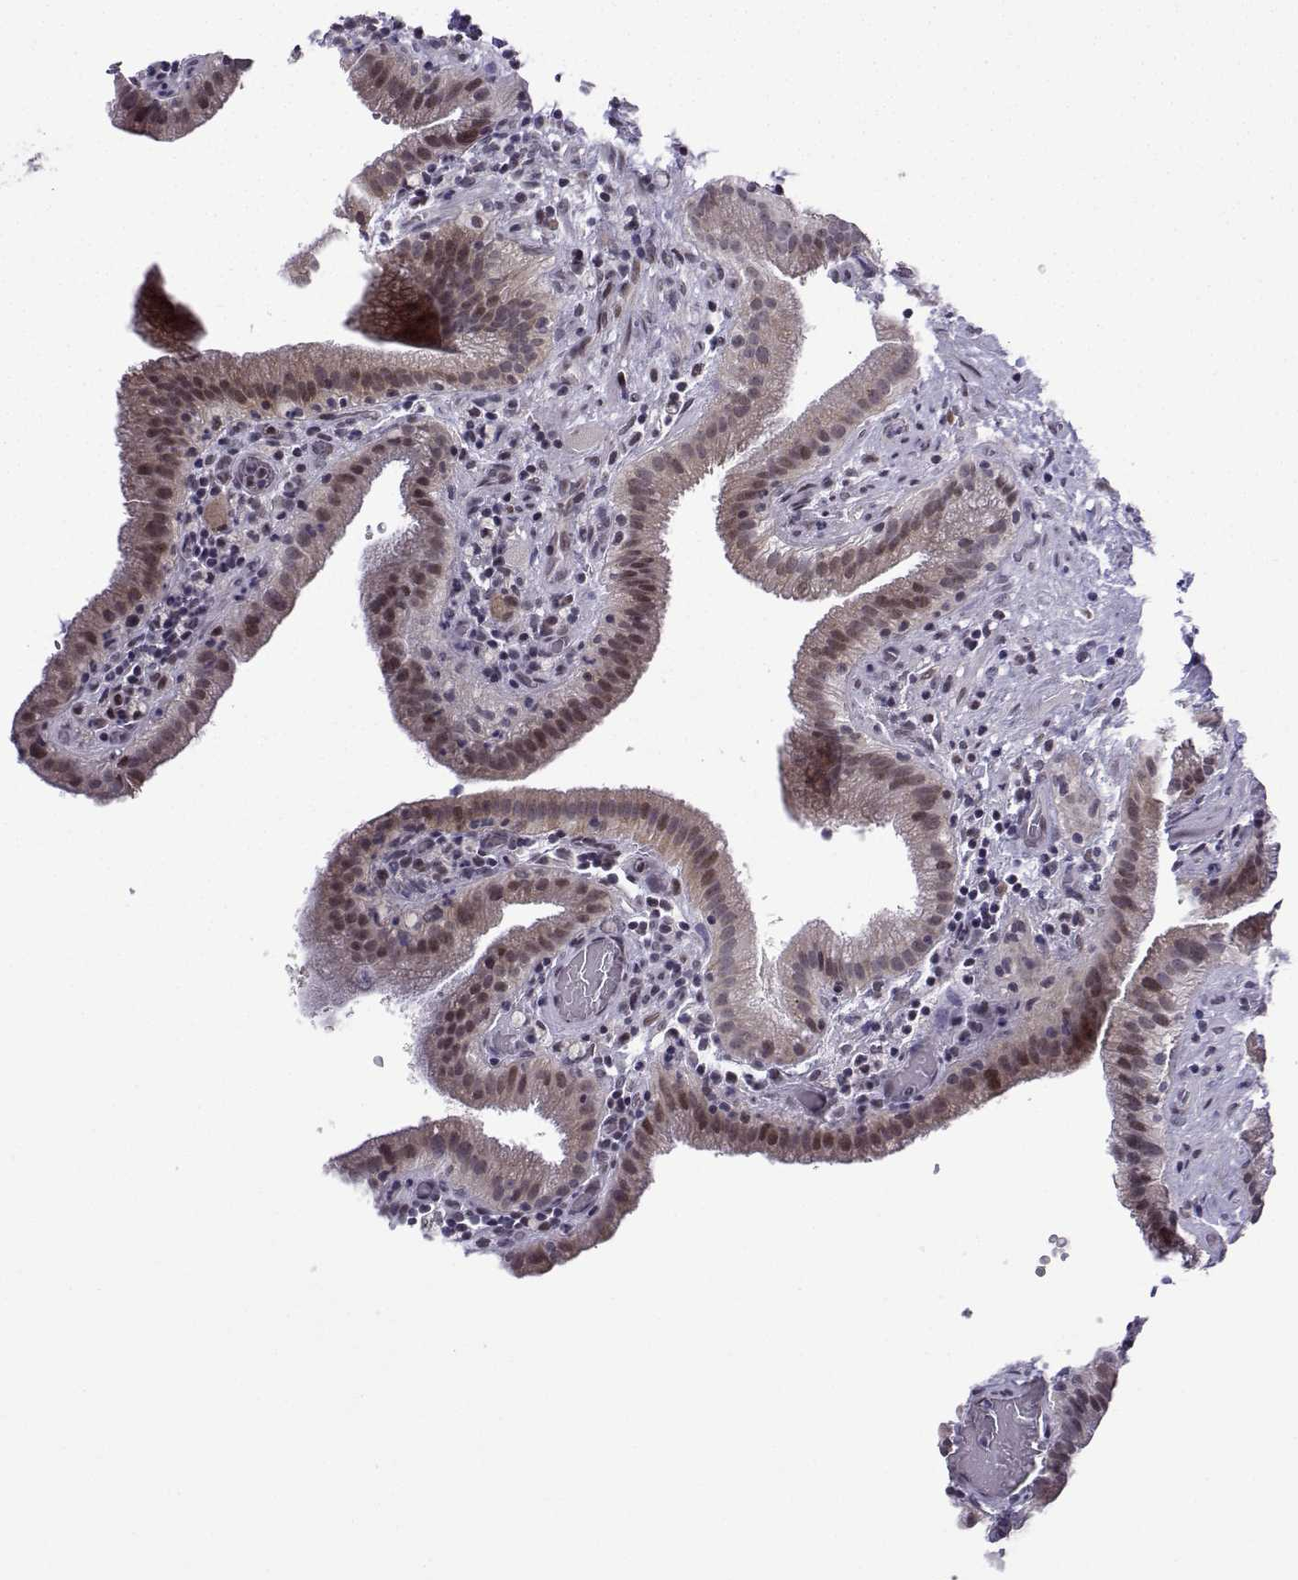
{"staining": {"intensity": "moderate", "quantity": "<25%", "location": "nuclear"}, "tissue": "gallbladder", "cell_type": "Glandular cells", "image_type": "normal", "snomed": [{"axis": "morphology", "description": "Normal tissue, NOS"}, {"axis": "topography", "description": "Gallbladder"}], "caption": "Unremarkable gallbladder displays moderate nuclear expression in approximately <25% of glandular cells.", "gene": "FGF3", "patient": {"sex": "male", "age": 62}}